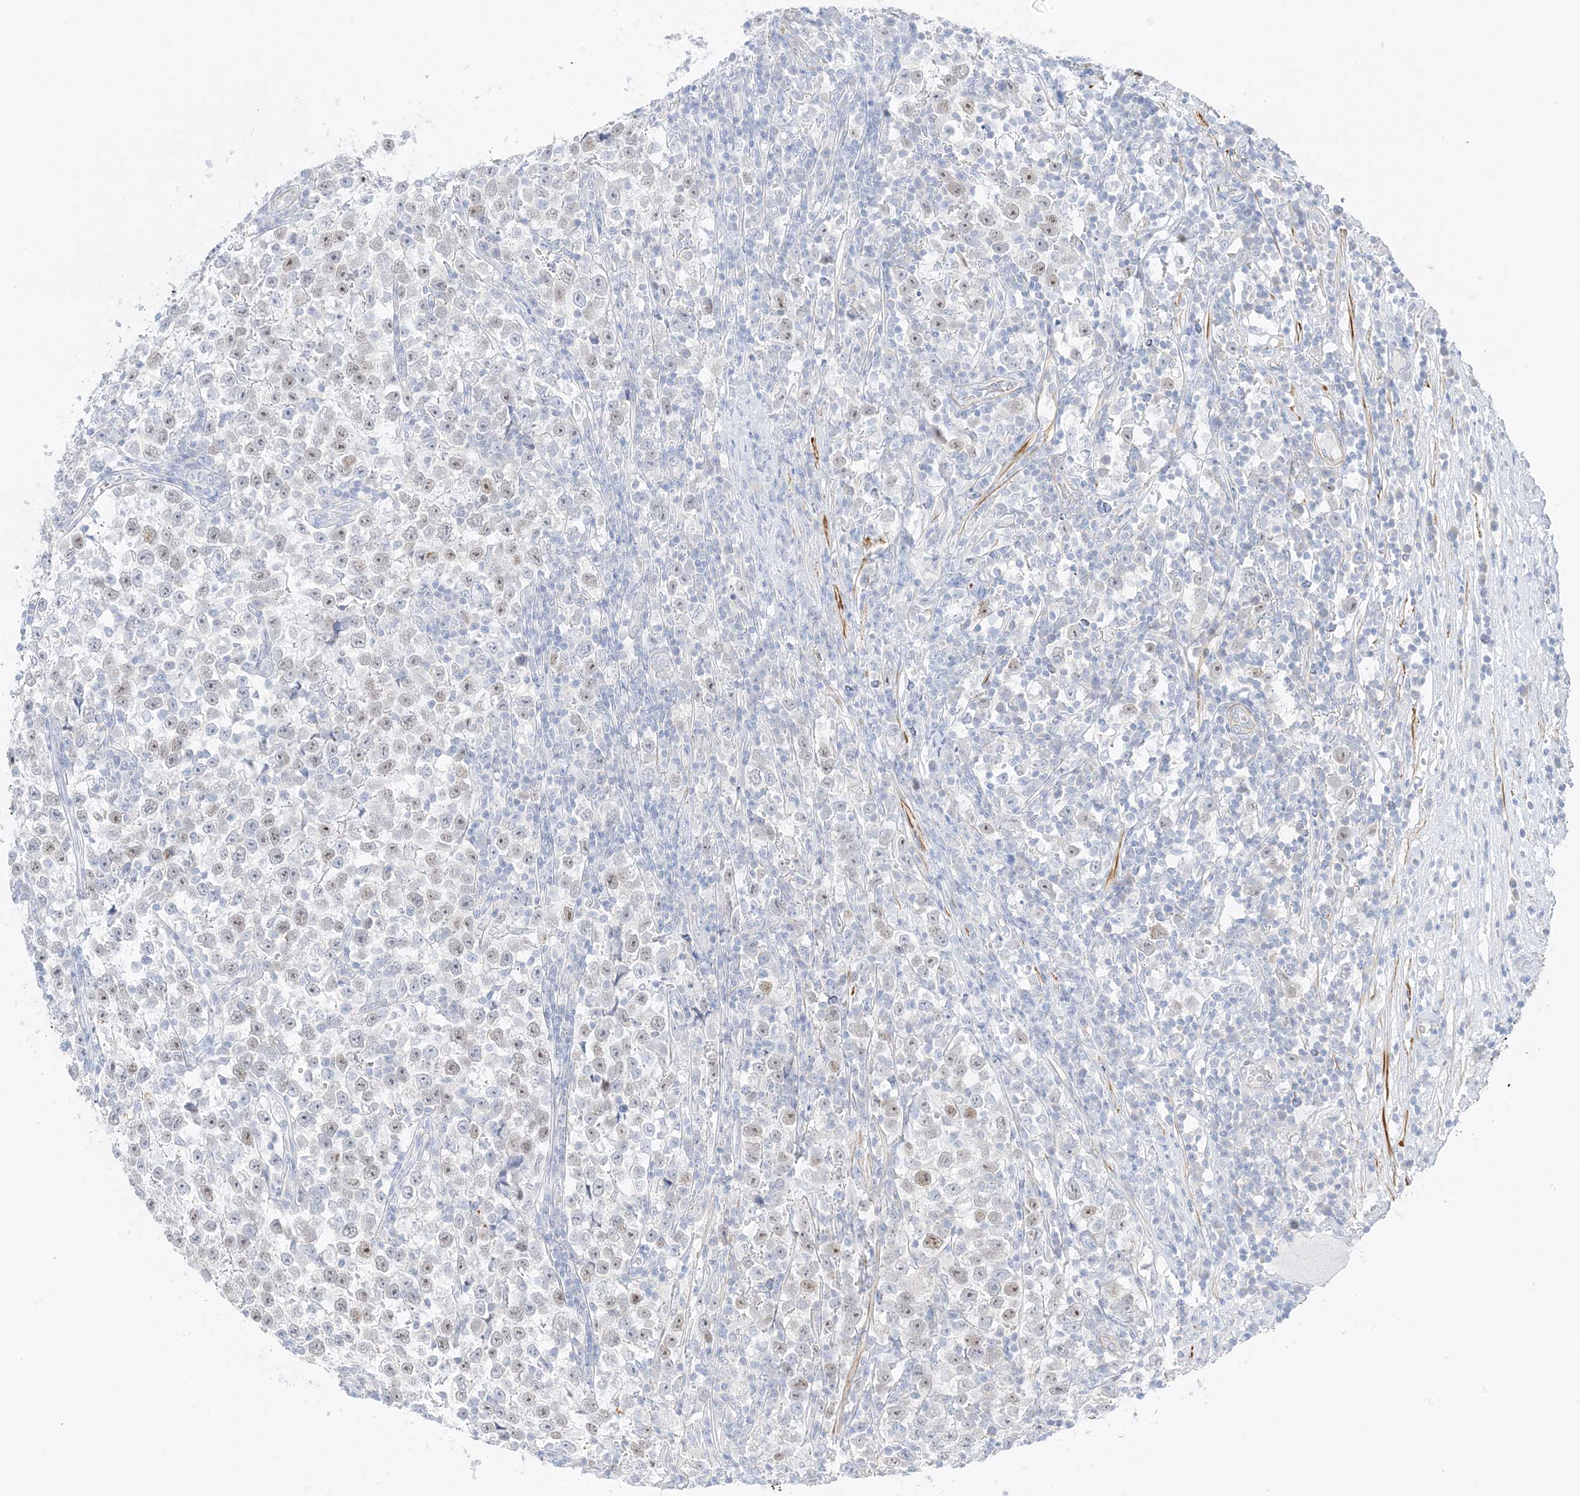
{"staining": {"intensity": "weak", "quantity": "25%-75%", "location": "nuclear"}, "tissue": "testis cancer", "cell_type": "Tumor cells", "image_type": "cancer", "snomed": [{"axis": "morphology", "description": "Normal tissue, NOS"}, {"axis": "morphology", "description": "Seminoma, NOS"}, {"axis": "topography", "description": "Testis"}], "caption": "Human seminoma (testis) stained with a brown dye exhibits weak nuclear positive positivity in about 25%-75% of tumor cells.", "gene": "SLC22A13", "patient": {"sex": "male", "age": 43}}